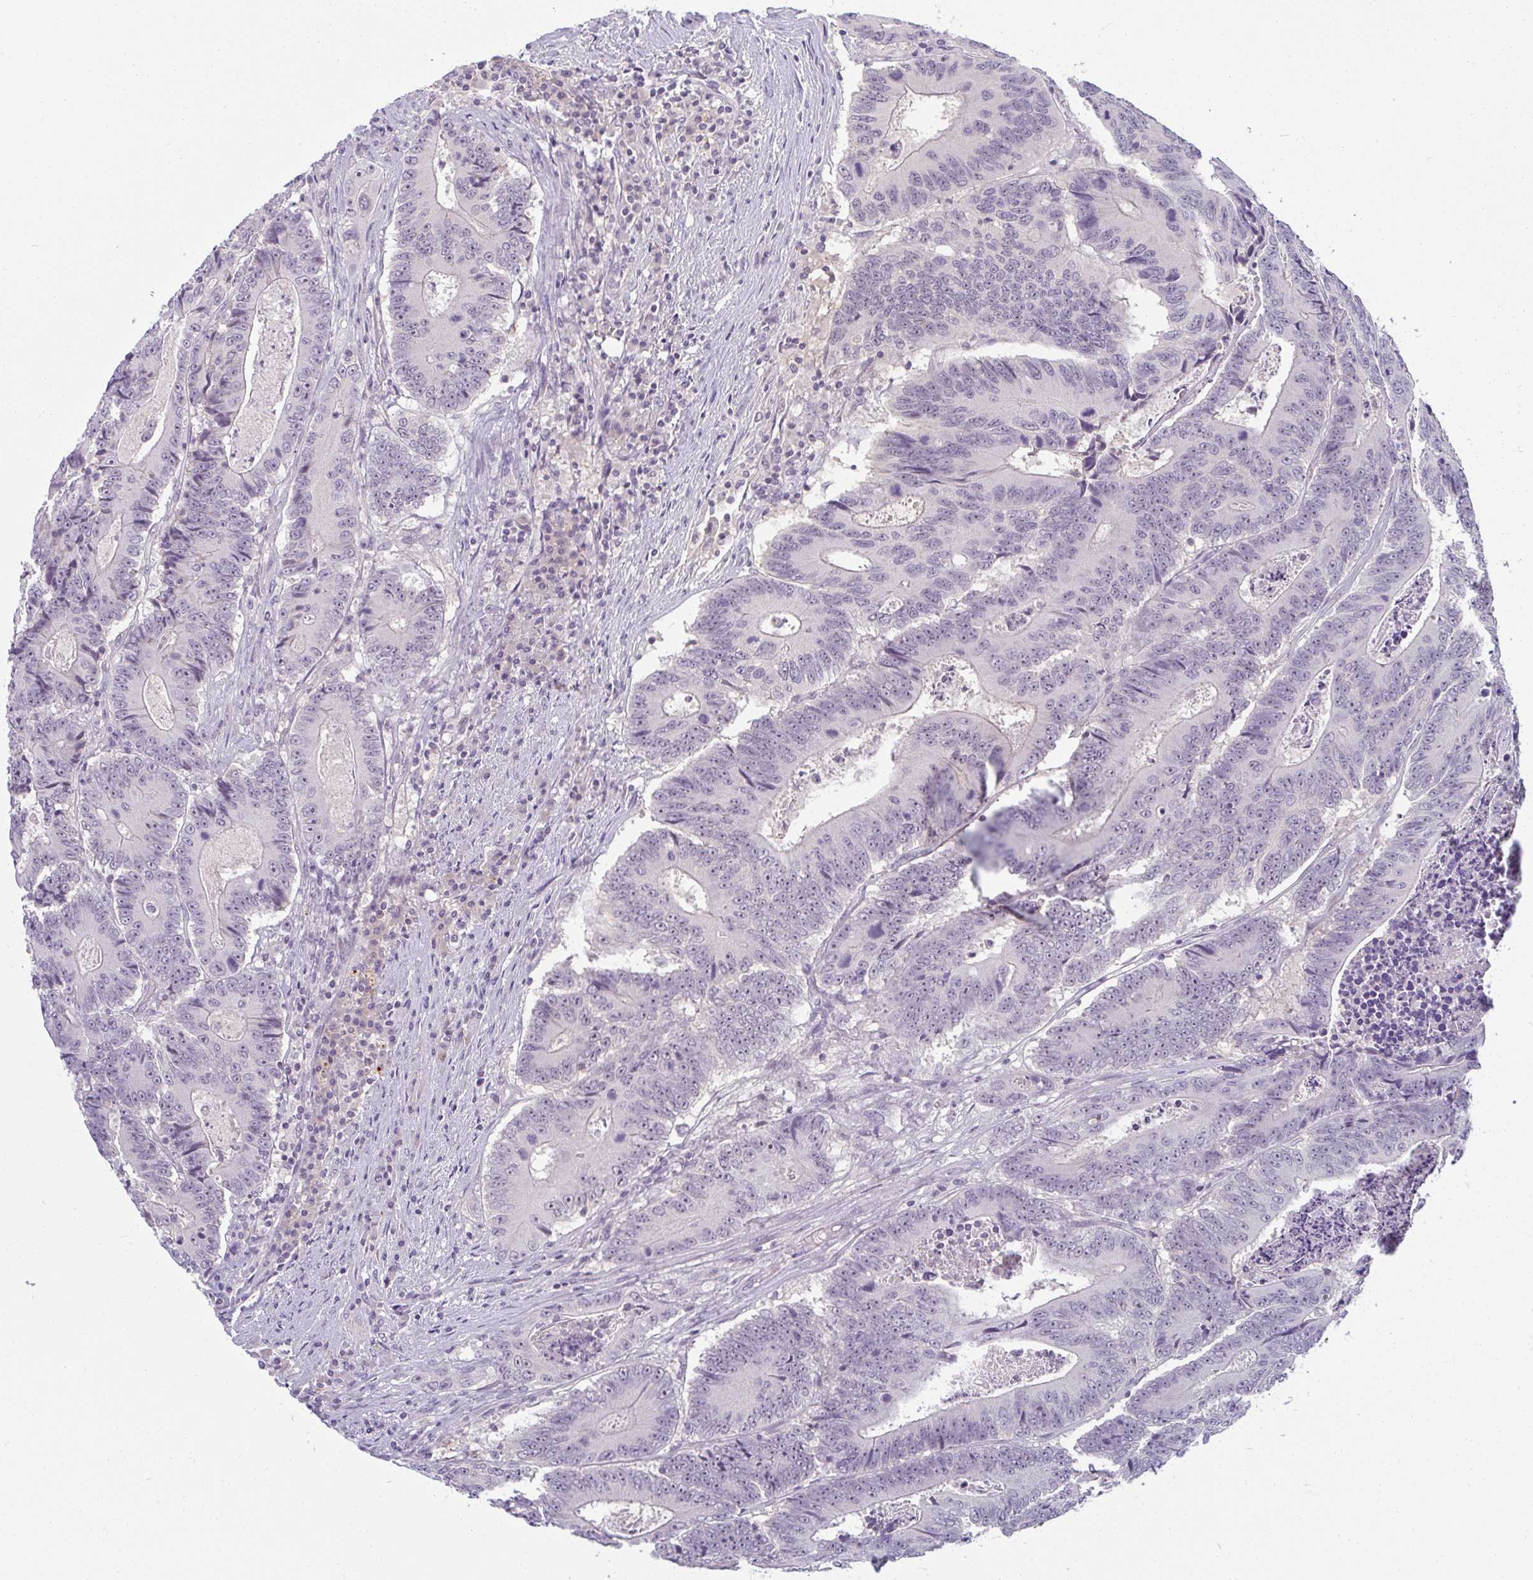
{"staining": {"intensity": "negative", "quantity": "none", "location": "none"}, "tissue": "colorectal cancer", "cell_type": "Tumor cells", "image_type": "cancer", "snomed": [{"axis": "morphology", "description": "Adenocarcinoma, NOS"}, {"axis": "topography", "description": "Colon"}], "caption": "Tumor cells show no significant protein positivity in colorectal cancer.", "gene": "PPFIA4", "patient": {"sex": "male", "age": 83}}